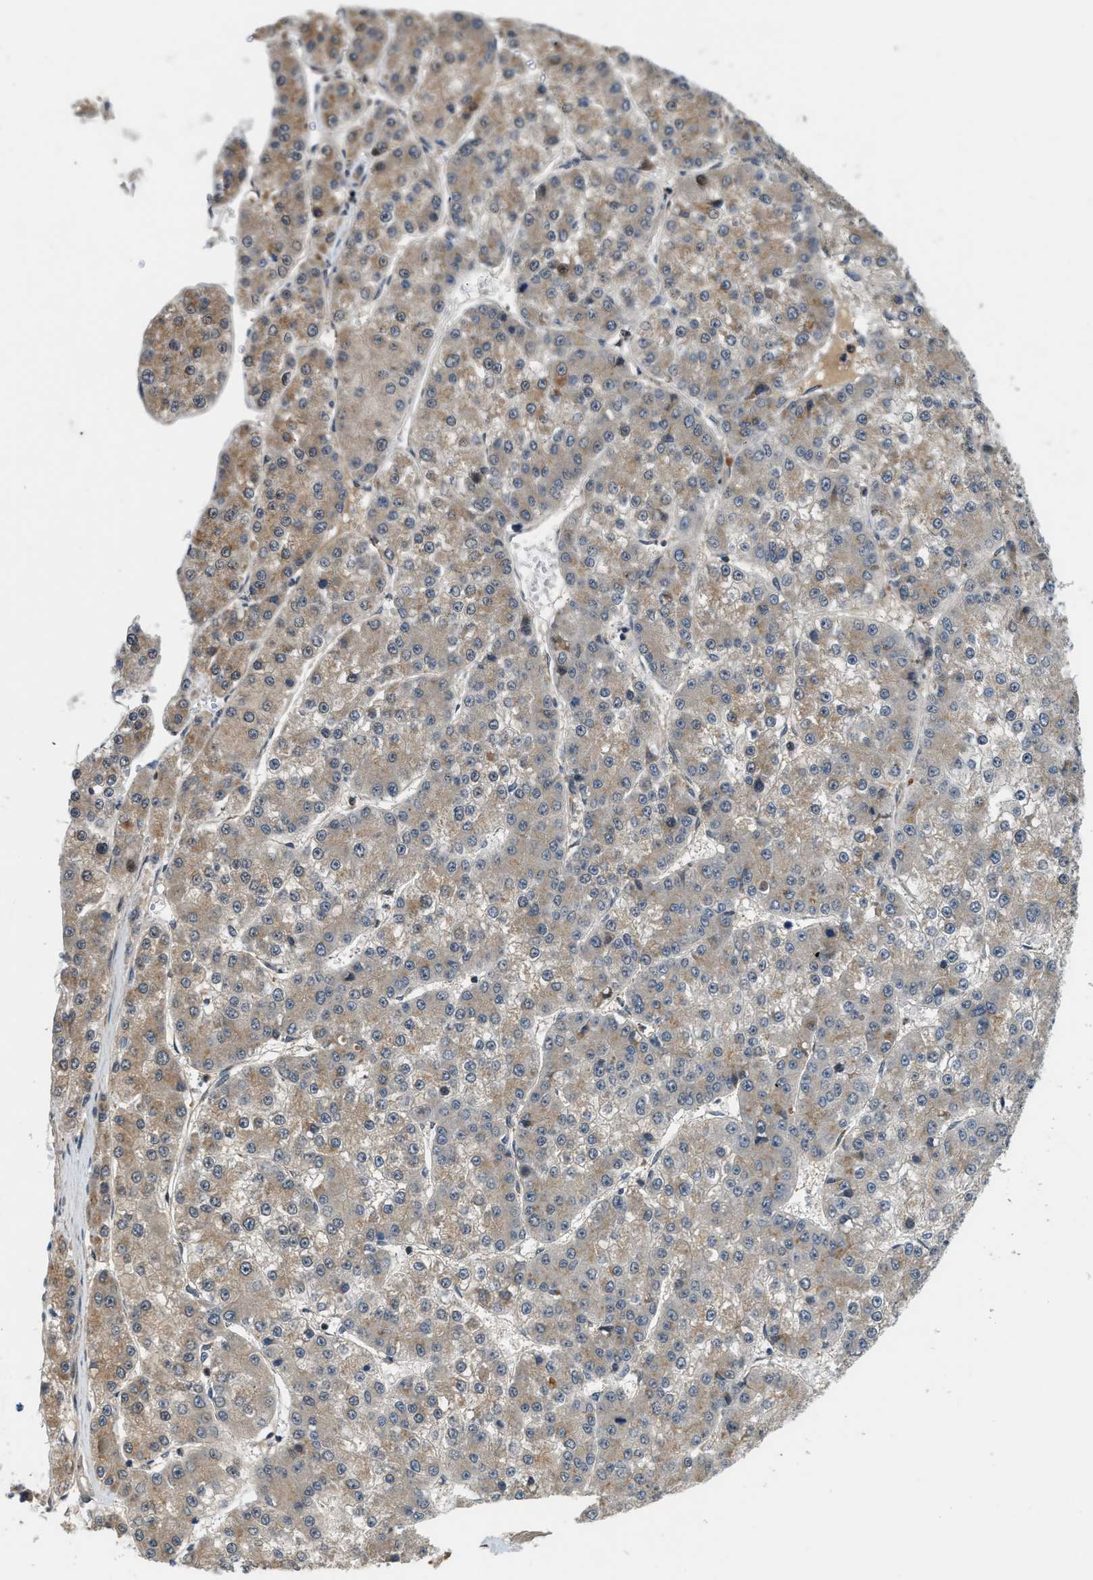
{"staining": {"intensity": "moderate", "quantity": ">75%", "location": "cytoplasmic/membranous"}, "tissue": "liver cancer", "cell_type": "Tumor cells", "image_type": "cancer", "snomed": [{"axis": "morphology", "description": "Carcinoma, Hepatocellular, NOS"}, {"axis": "topography", "description": "Liver"}], "caption": "Human hepatocellular carcinoma (liver) stained with a protein marker exhibits moderate staining in tumor cells.", "gene": "STARD3NL", "patient": {"sex": "female", "age": 73}}